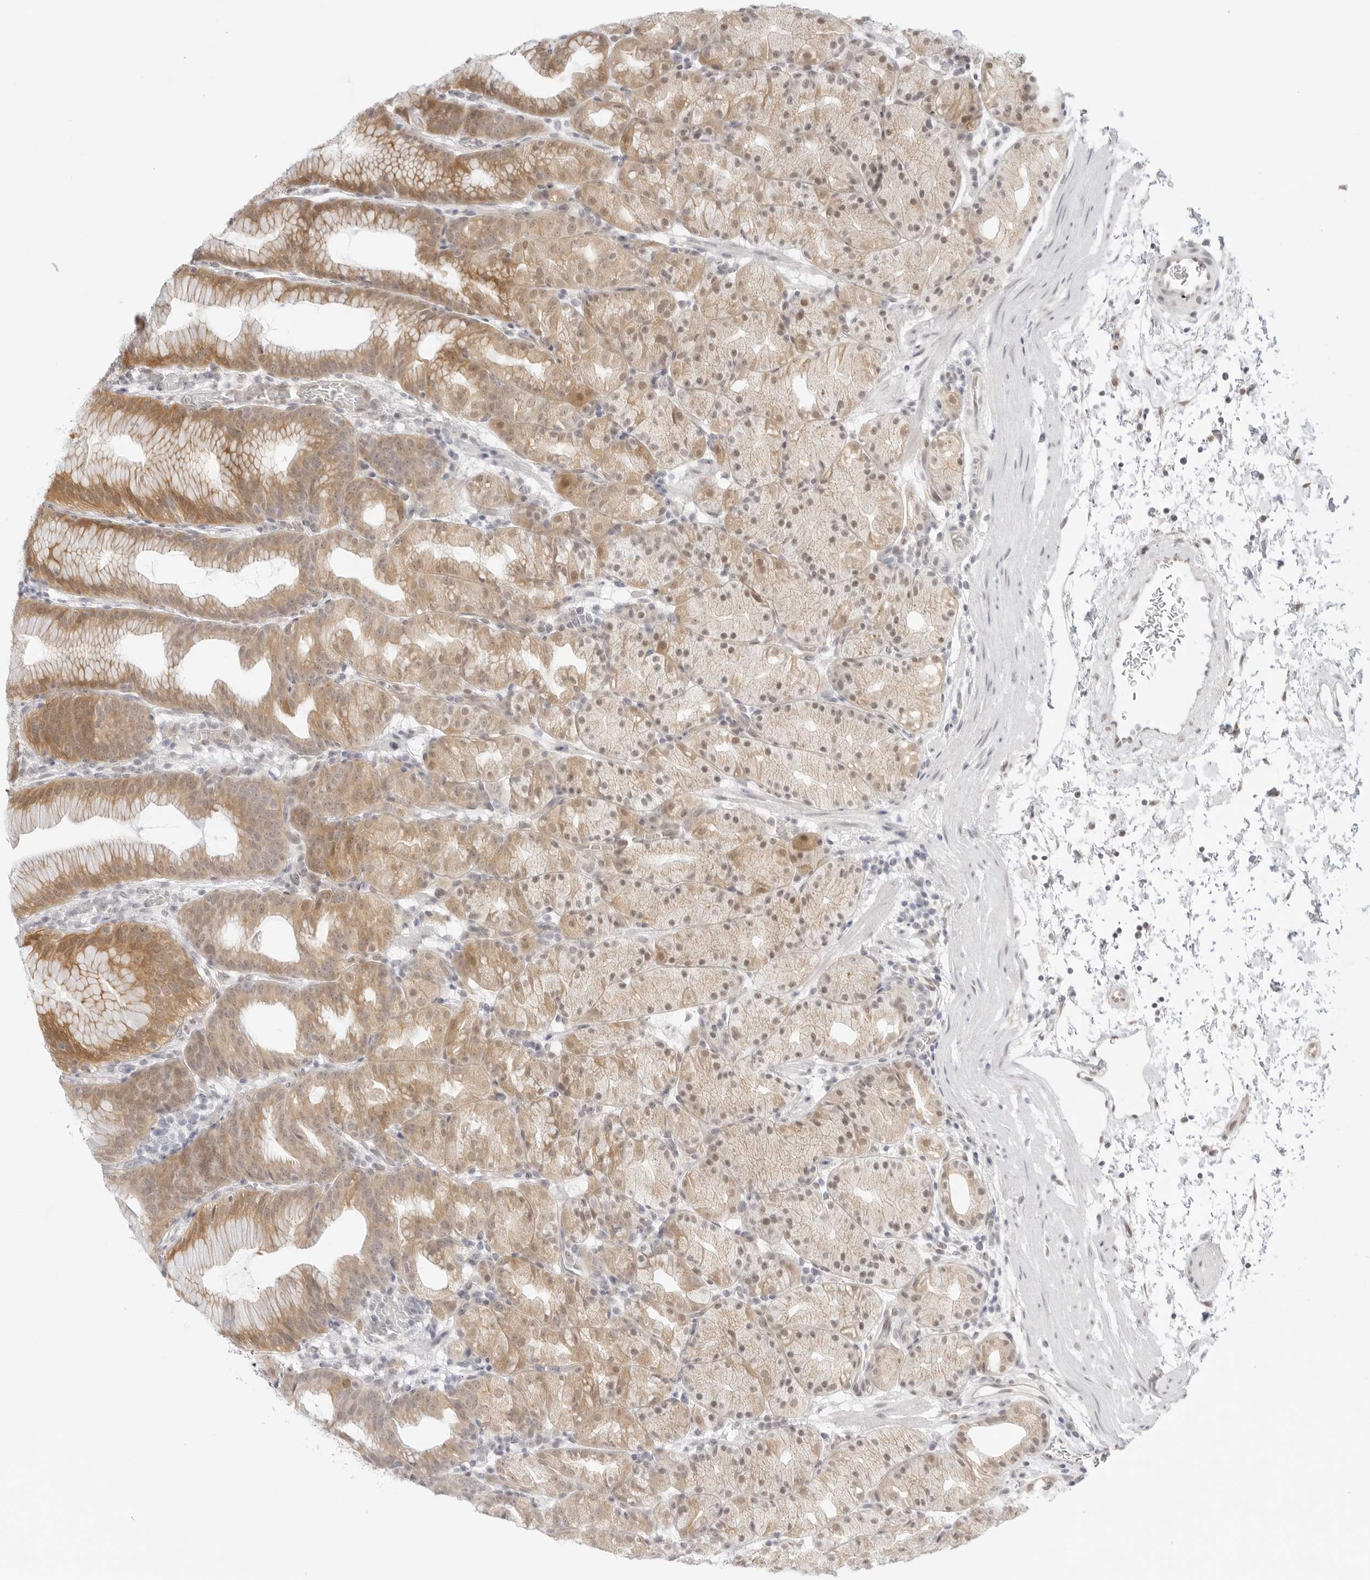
{"staining": {"intensity": "moderate", "quantity": ">75%", "location": "cytoplasmic/membranous,nuclear"}, "tissue": "stomach", "cell_type": "Glandular cells", "image_type": "normal", "snomed": [{"axis": "morphology", "description": "Normal tissue, NOS"}, {"axis": "topography", "description": "Stomach, upper"}], "caption": "This image reveals IHC staining of normal stomach, with medium moderate cytoplasmic/membranous,nuclear positivity in about >75% of glandular cells.", "gene": "MED18", "patient": {"sex": "male", "age": 48}}